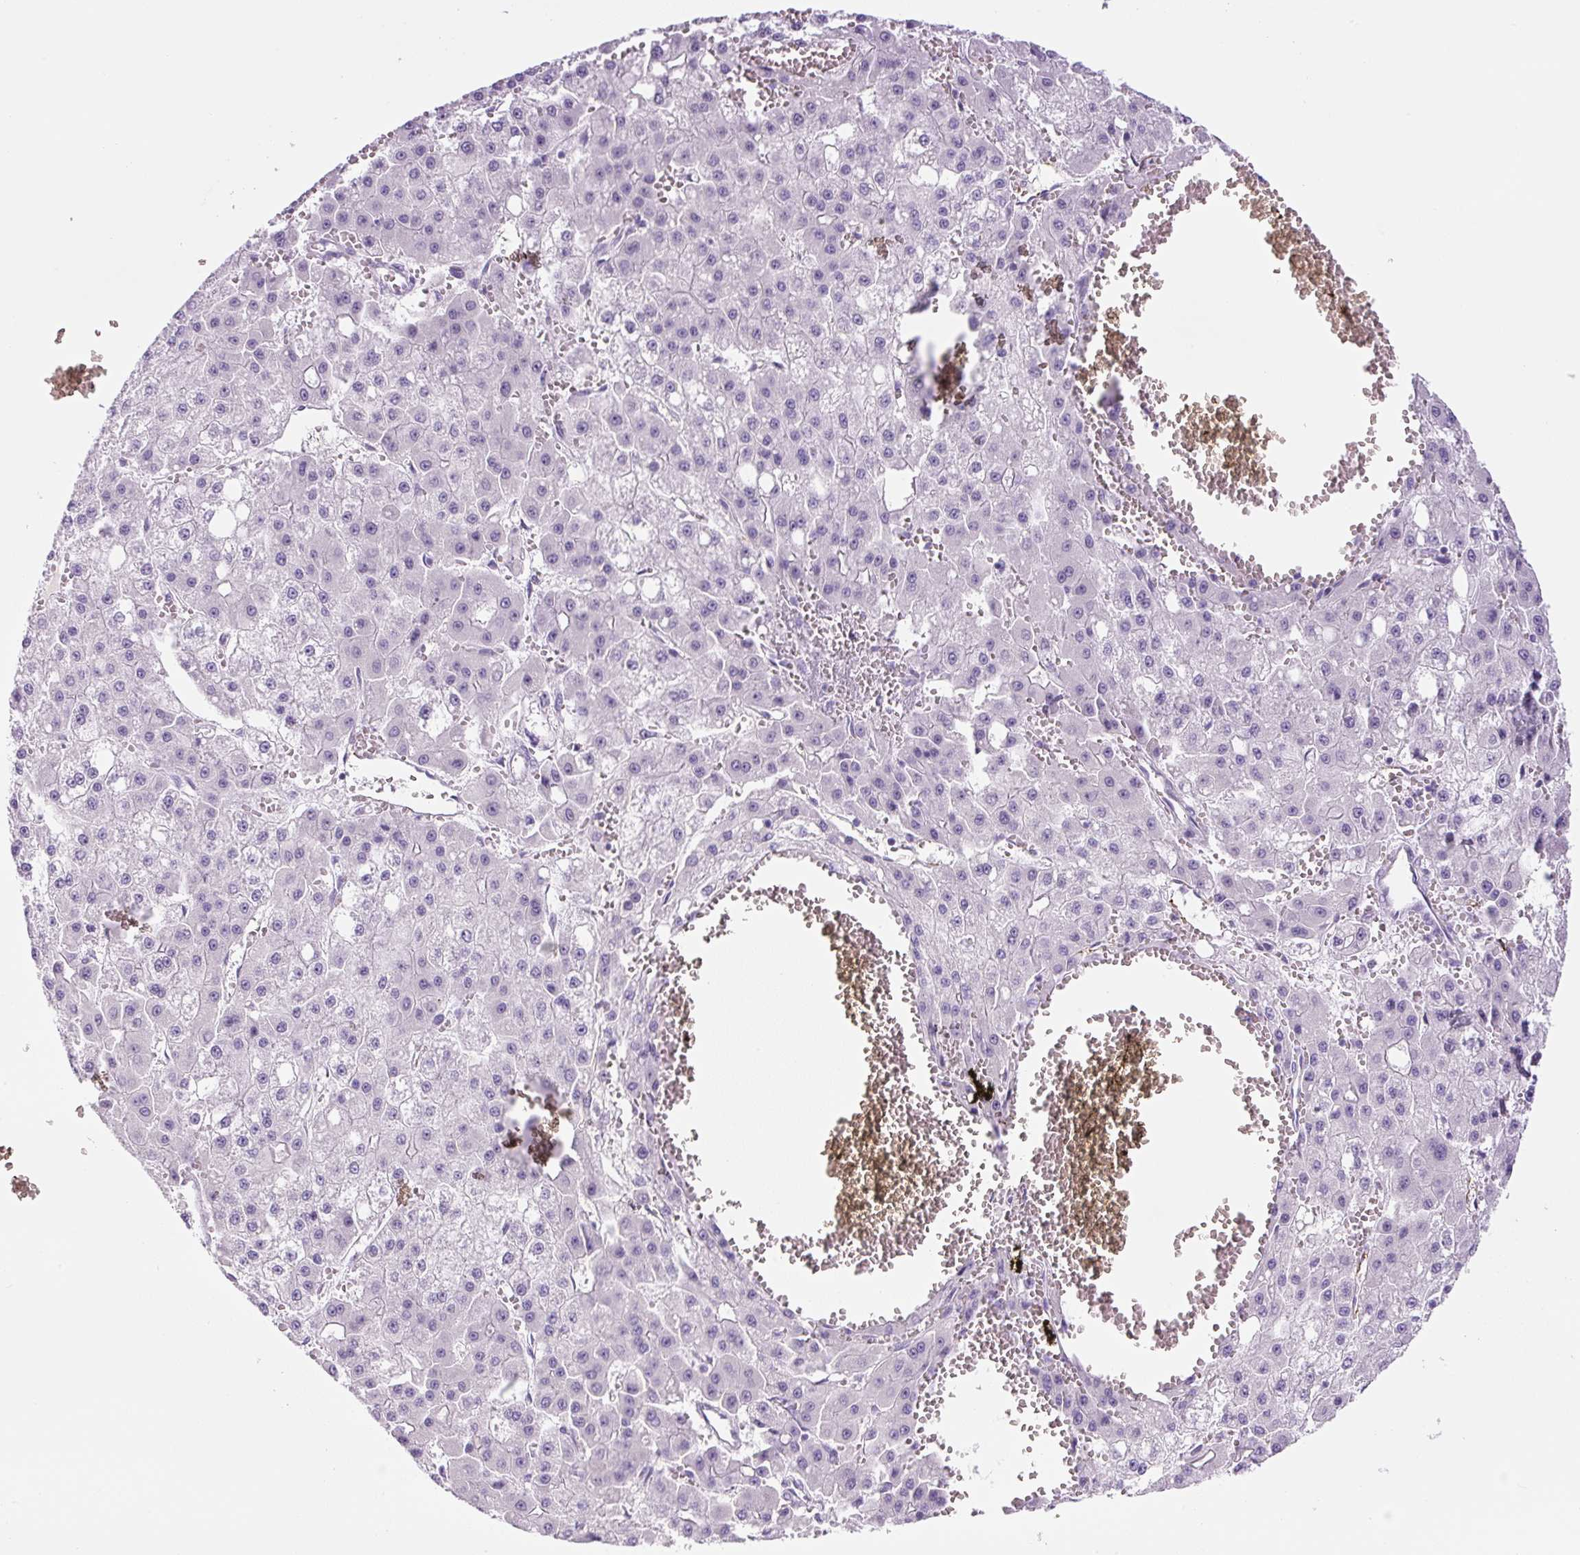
{"staining": {"intensity": "negative", "quantity": "none", "location": "none"}, "tissue": "liver cancer", "cell_type": "Tumor cells", "image_type": "cancer", "snomed": [{"axis": "morphology", "description": "Carcinoma, Hepatocellular, NOS"}, {"axis": "topography", "description": "Liver"}], "caption": "Protein analysis of liver cancer displays no significant staining in tumor cells.", "gene": "RSPO4", "patient": {"sex": "male", "age": 47}}